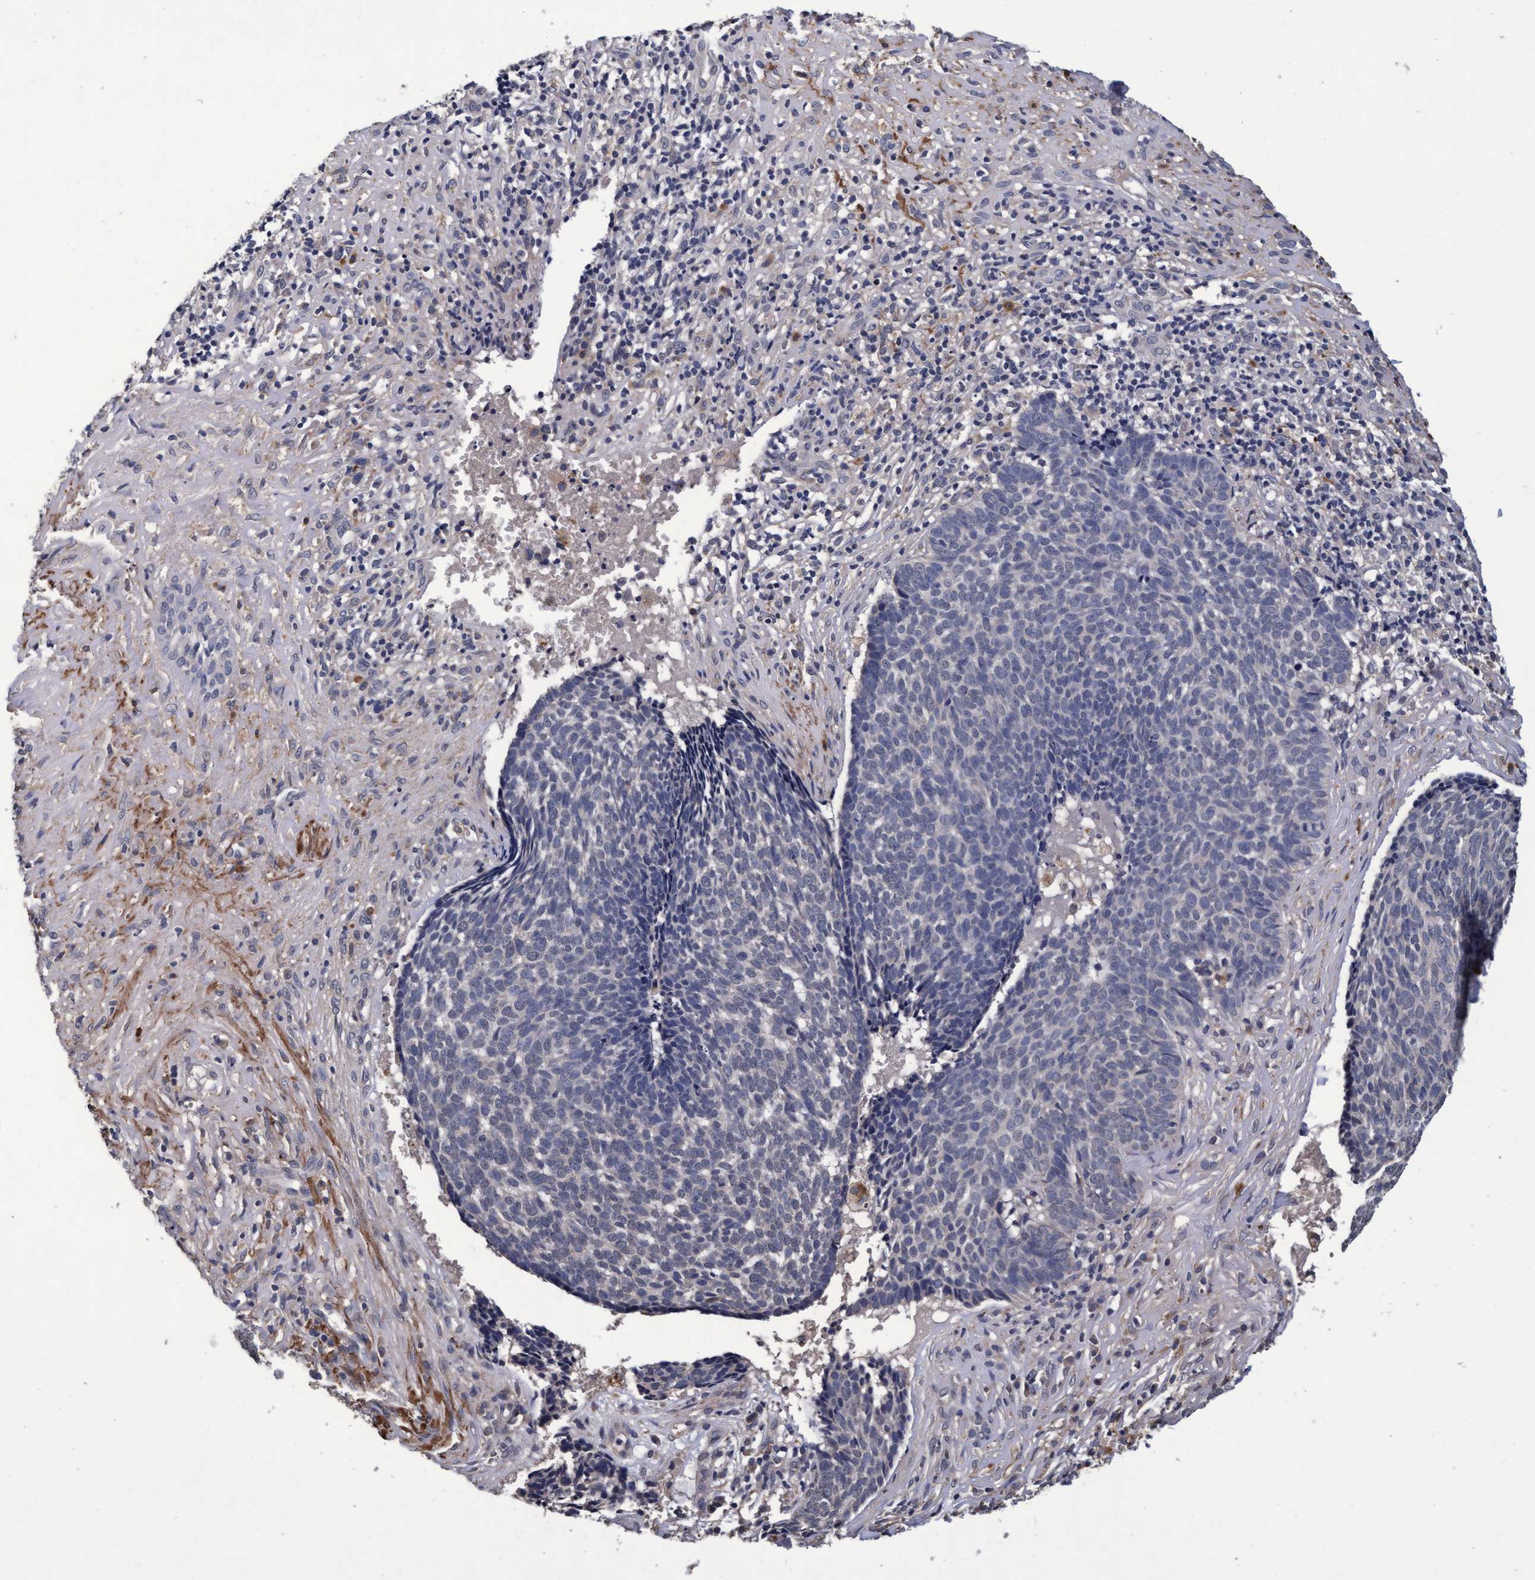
{"staining": {"intensity": "negative", "quantity": "none", "location": "none"}, "tissue": "skin cancer", "cell_type": "Tumor cells", "image_type": "cancer", "snomed": [{"axis": "morphology", "description": "Basal cell carcinoma"}, {"axis": "topography", "description": "Skin"}], "caption": "Immunohistochemistry (IHC) micrograph of basal cell carcinoma (skin) stained for a protein (brown), which shows no expression in tumor cells.", "gene": "CPQ", "patient": {"sex": "male", "age": 84}}